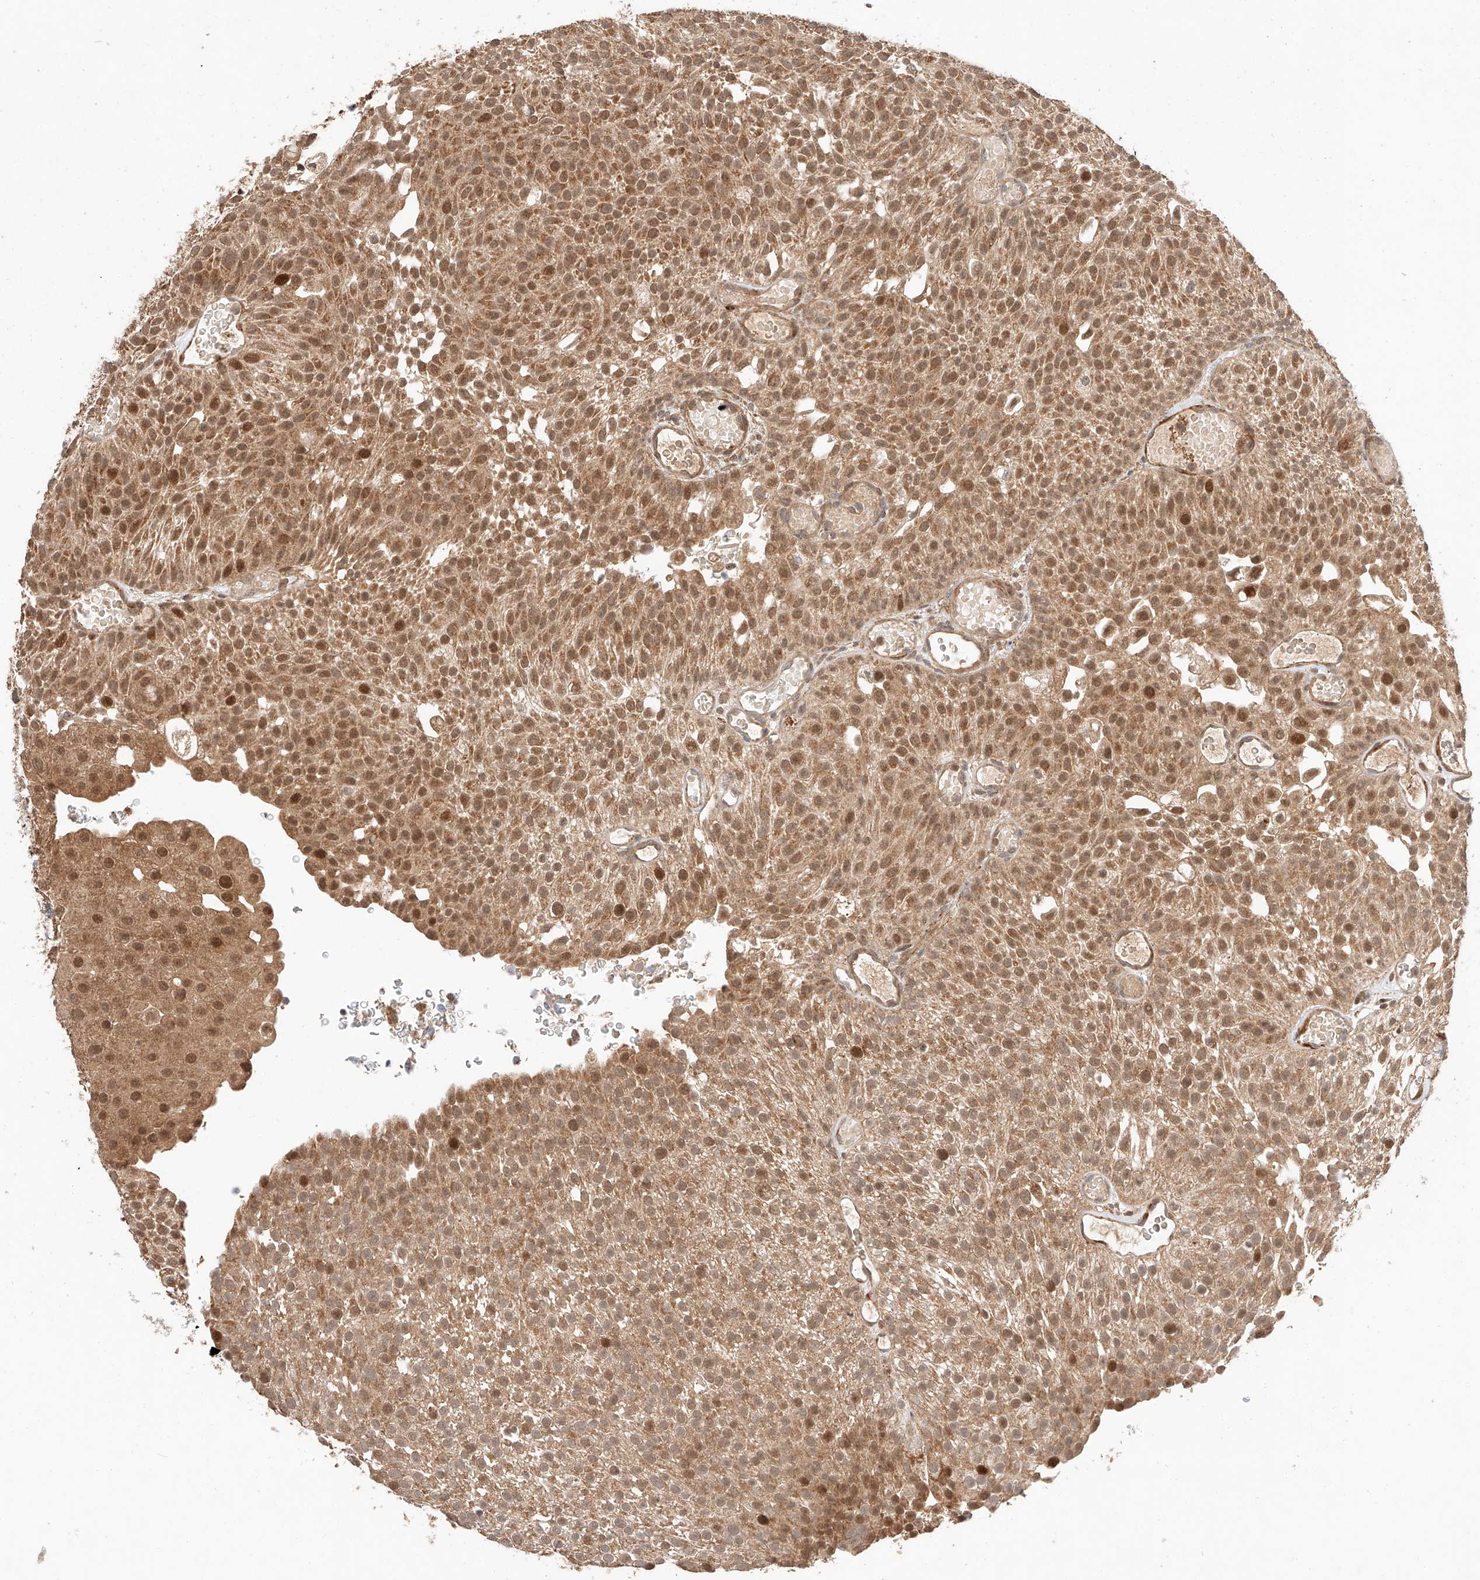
{"staining": {"intensity": "moderate", "quantity": ">75%", "location": "cytoplasmic/membranous,nuclear"}, "tissue": "urothelial cancer", "cell_type": "Tumor cells", "image_type": "cancer", "snomed": [{"axis": "morphology", "description": "Urothelial carcinoma, Low grade"}, {"axis": "topography", "description": "Urinary bladder"}], "caption": "A brown stain labels moderate cytoplasmic/membranous and nuclear staining of a protein in urothelial cancer tumor cells. The protein is stained brown, and the nuclei are stained in blue (DAB (3,3'-diaminobenzidine) IHC with brightfield microscopy, high magnification).", "gene": "RAB23", "patient": {"sex": "male", "age": 78}}